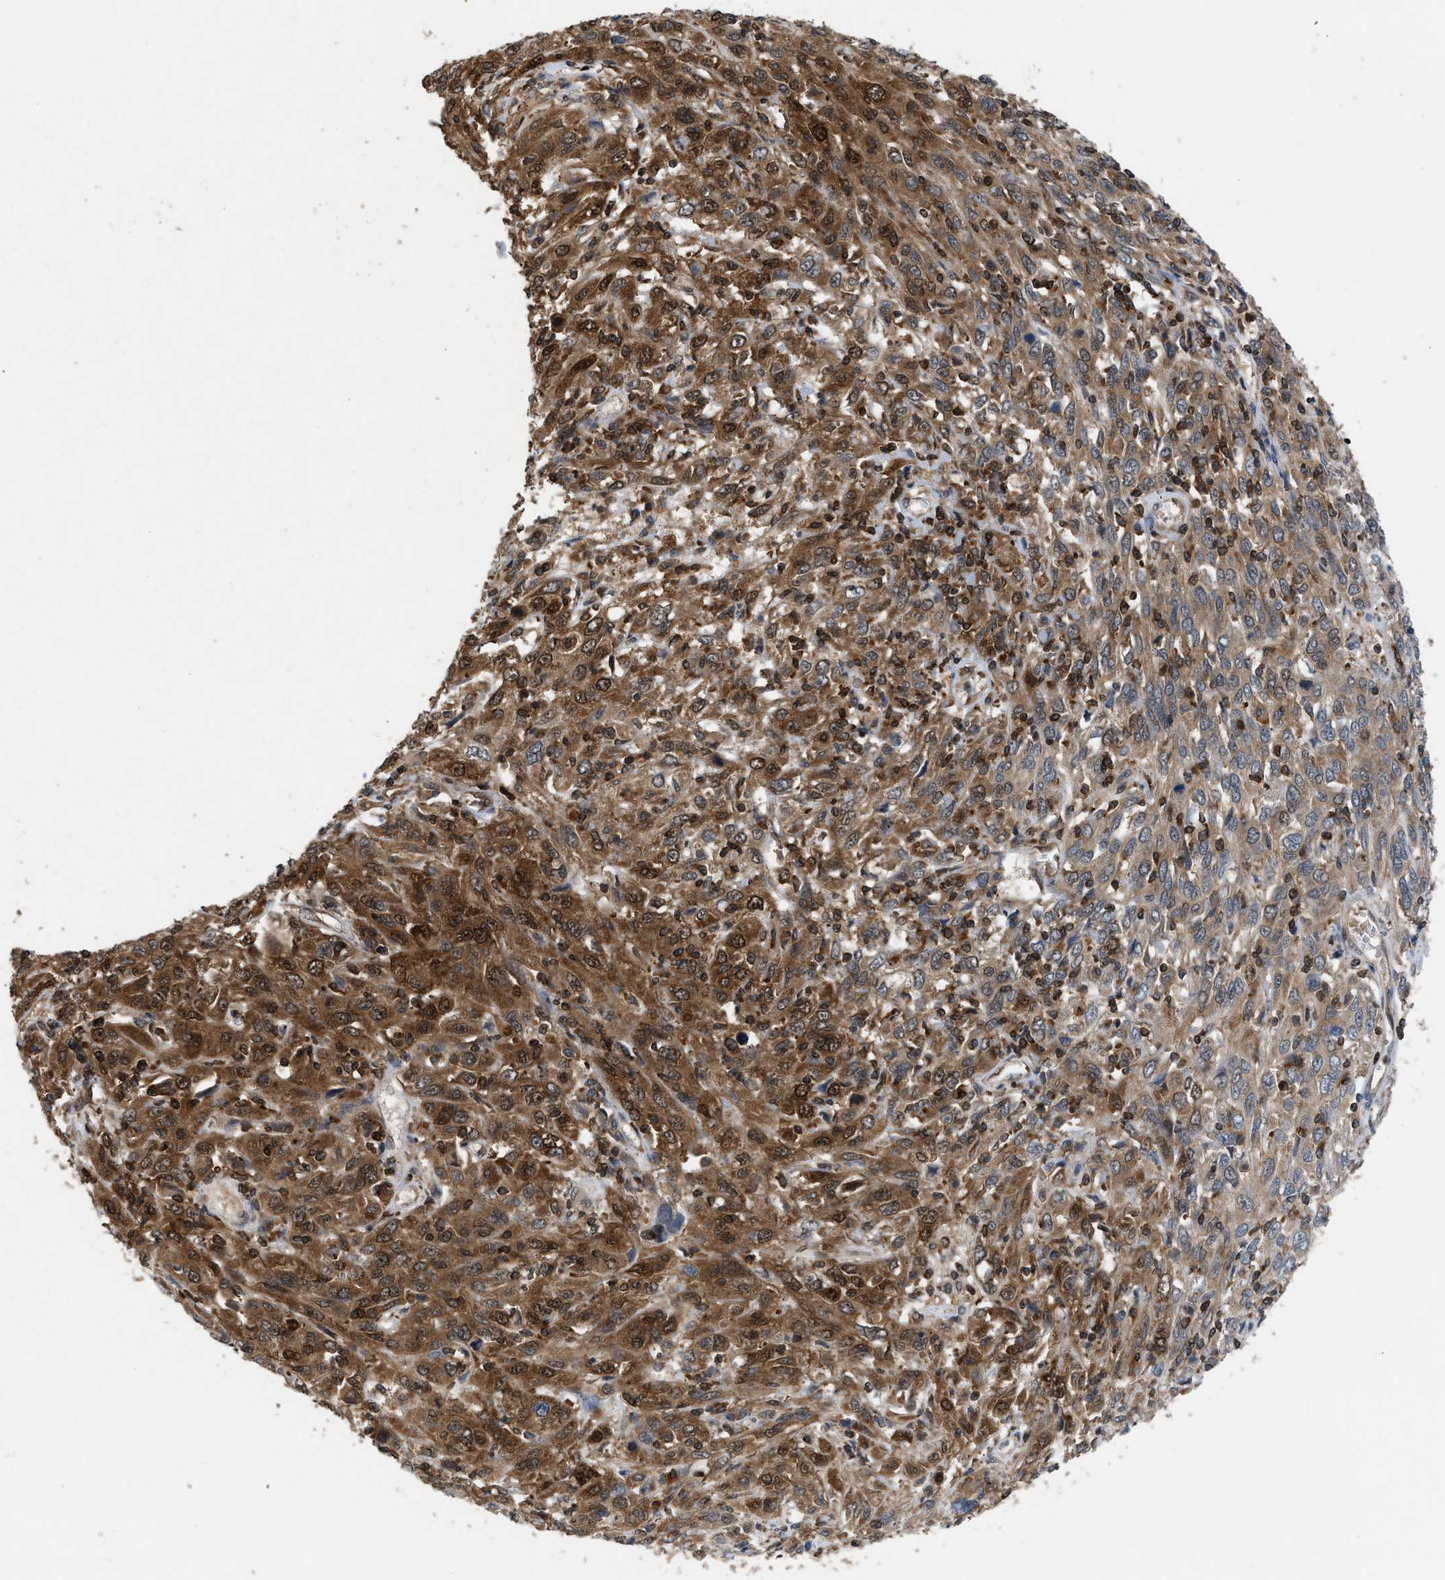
{"staining": {"intensity": "strong", "quantity": "25%-75%", "location": "cytoplasmic/membranous,nuclear"}, "tissue": "cervical cancer", "cell_type": "Tumor cells", "image_type": "cancer", "snomed": [{"axis": "morphology", "description": "Squamous cell carcinoma, NOS"}, {"axis": "topography", "description": "Cervix"}], "caption": "Human cervical cancer stained with a brown dye demonstrates strong cytoplasmic/membranous and nuclear positive expression in approximately 25%-75% of tumor cells.", "gene": "OXSR1", "patient": {"sex": "female", "age": 46}}